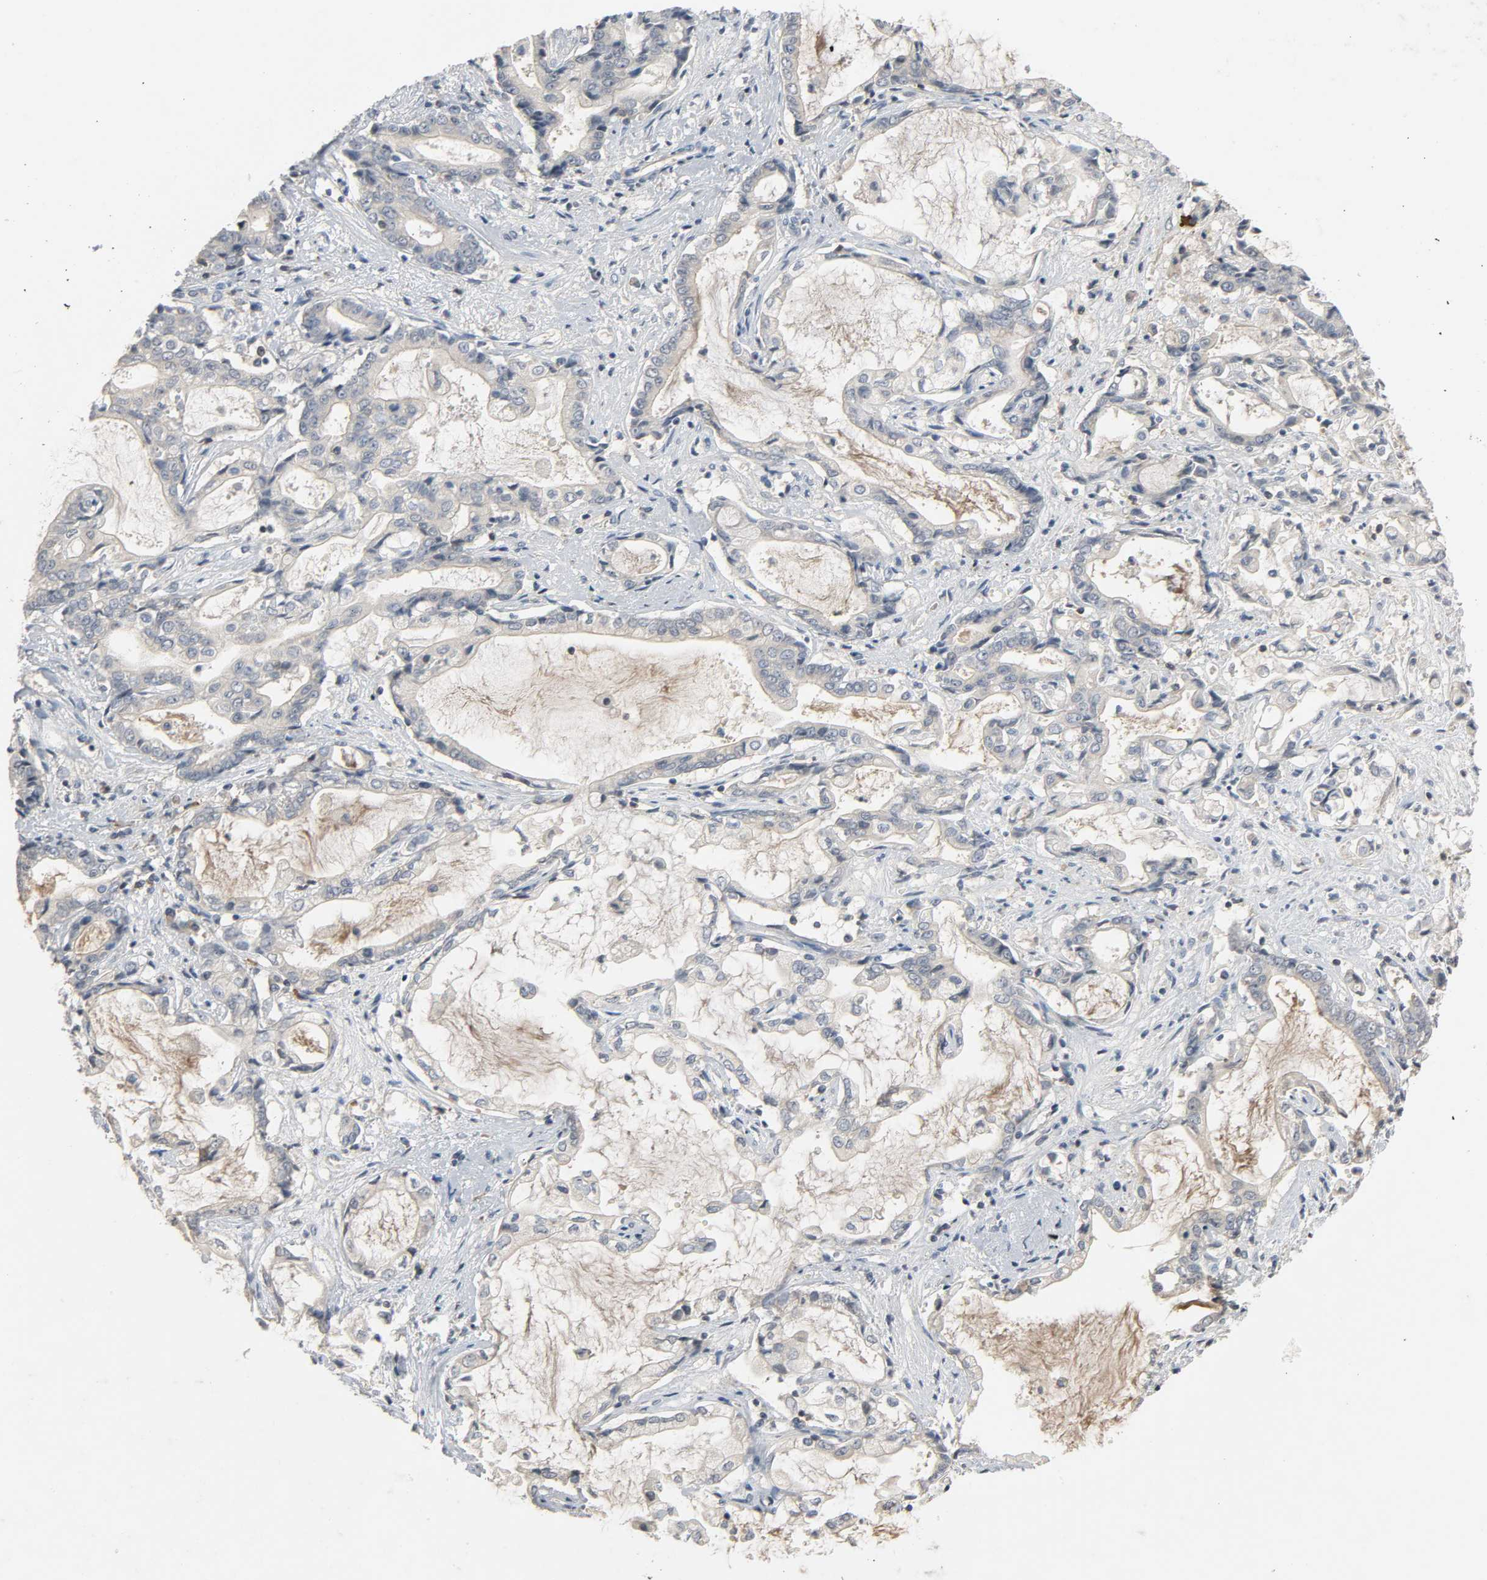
{"staining": {"intensity": "weak", "quantity": "<25%", "location": "cytoplasmic/membranous"}, "tissue": "liver cancer", "cell_type": "Tumor cells", "image_type": "cancer", "snomed": [{"axis": "morphology", "description": "Cholangiocarcinoma"}, {"axis": "topography", "description": "Liver"}], "caption": "A photomicrograph of human liver cholangiocarcinoma is negative for staining in tumor cells. Brightfield microscopy of immunohistochemistry (IHC) stained with DAB (brown) and hematoxylin (blue), captured at high magnification.", "gene": "CD4", "patient": {"sex": "male", "age": 57}}